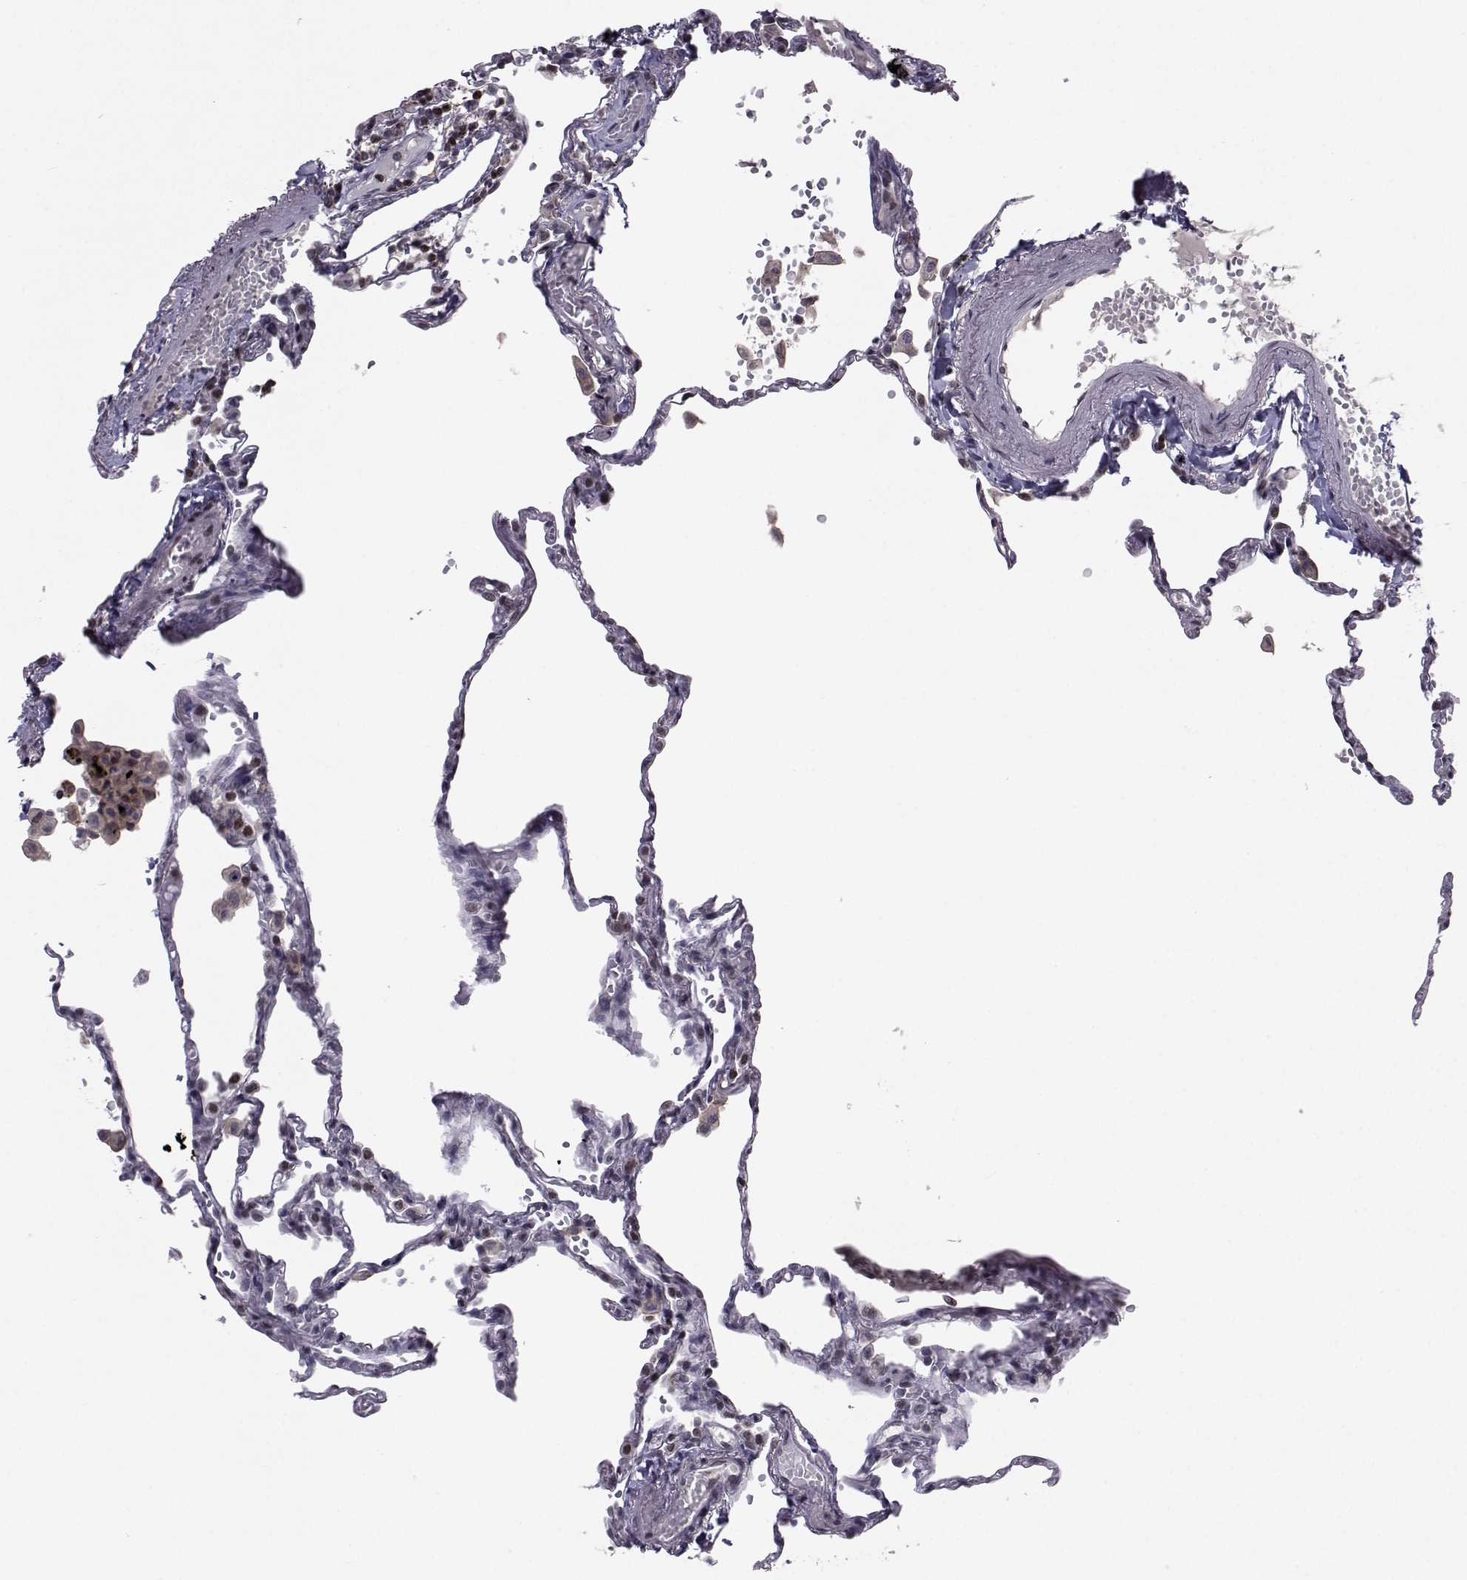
{"staining": {"intensity": "negative", "quantity": "none", "location": "none"}, "tissue": "lung", "cell_type": "Alveolar cells", "image_type": "normal", "snomed": [{"axis": "morphology", "description": "Normal tissue, NOS"}, {"axis": "topography", "description": "Lung"}], "caption": "Immunohistochemistry of unremarkable lung shows no expression in alveolar cells.", "gene": "PCP4L1", "patient": {"sex": "male", "age": 78}}